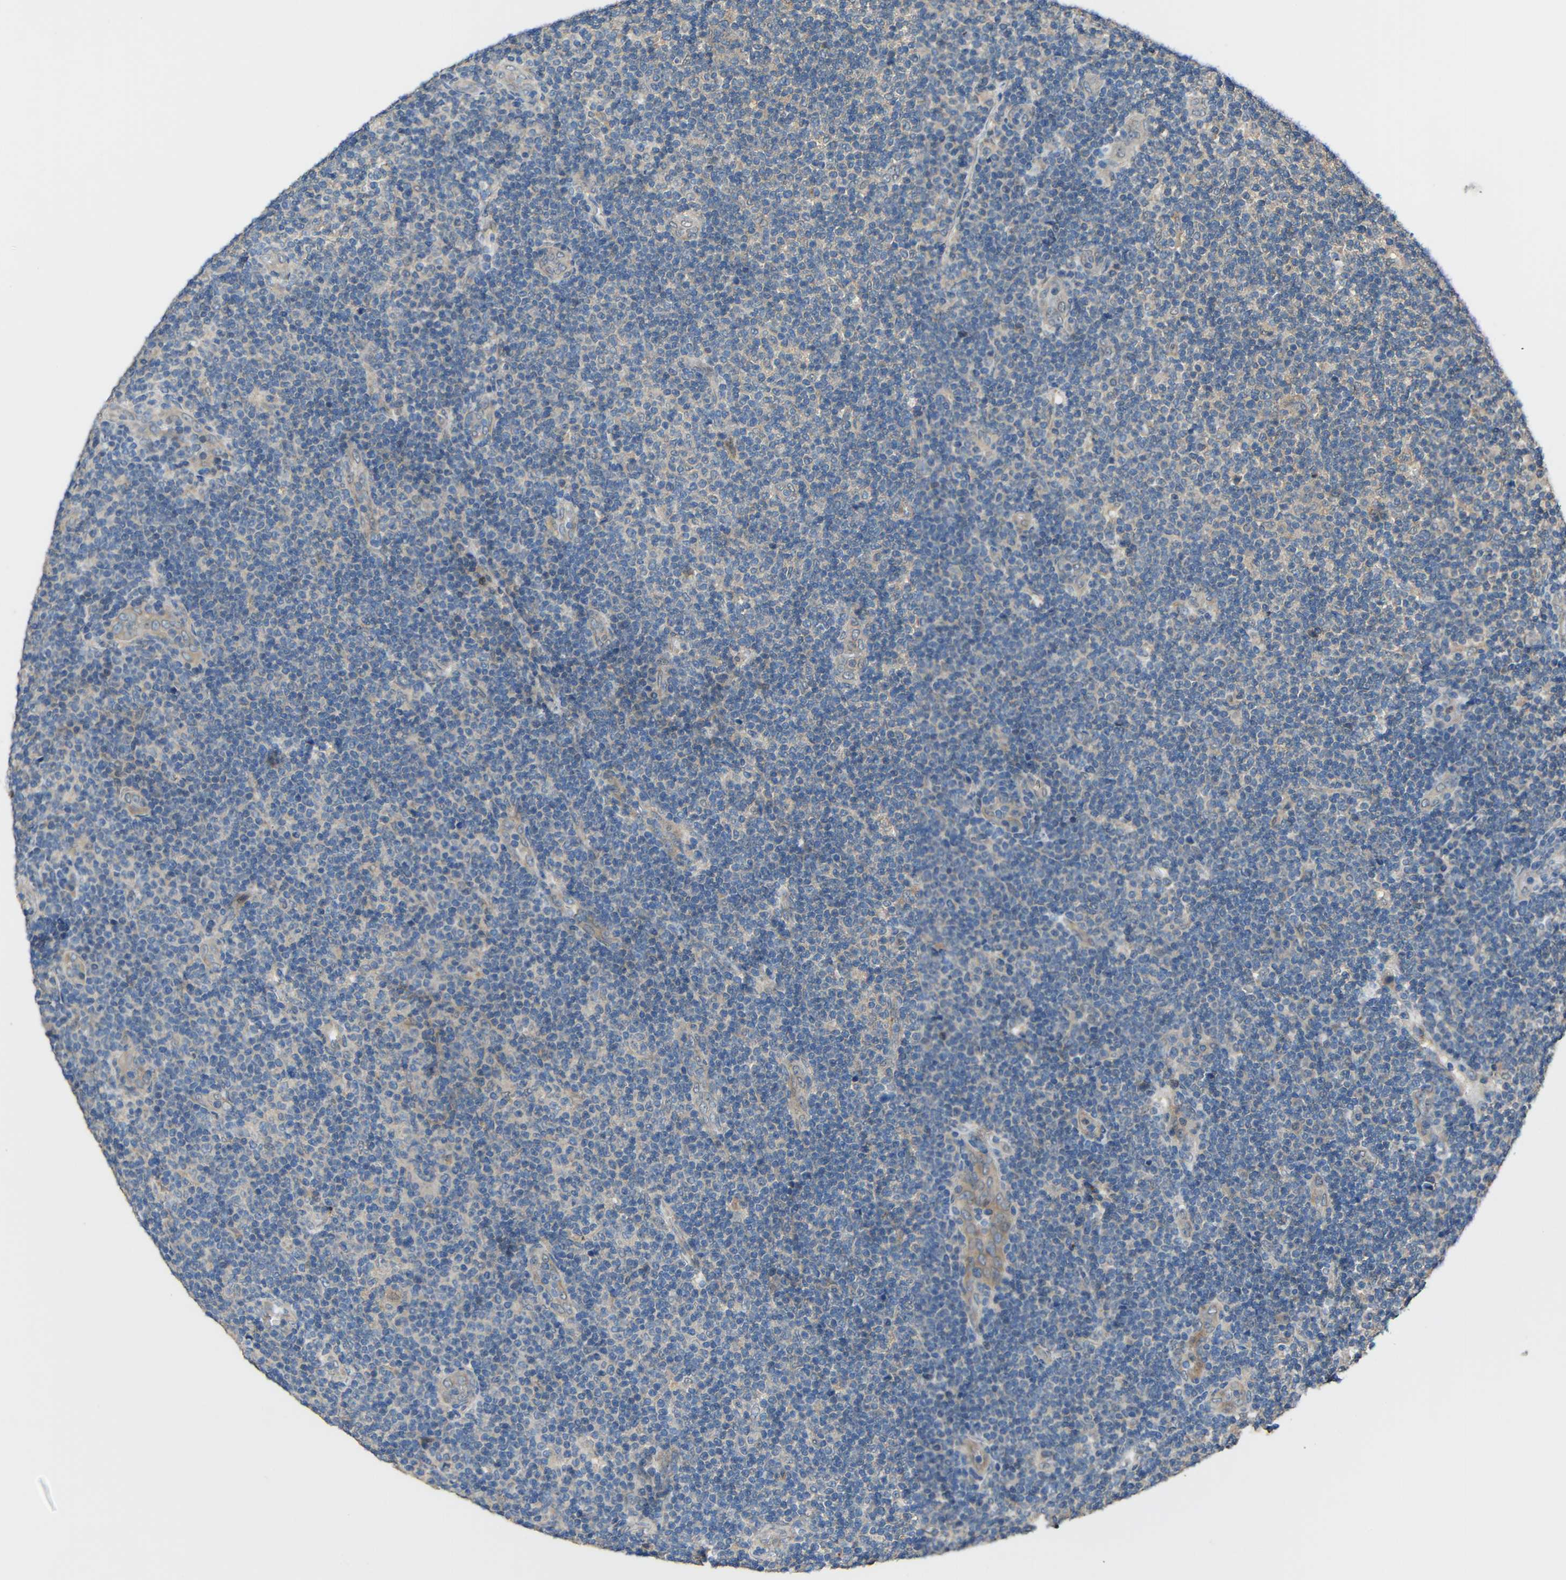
{"staining": {"intensity": "negative", "quantity": "none", "location": "none"}, "tissue": "lymphoma", "cell_type": "Tumor cells", "image_type": "cancer", "snomed": [{"axis": "morphology", "description": "Malignant lymphoma, non-Hodgkin's type, Low grade"}, {"axis": "topography", "description": "Lymph node"}], "caption": "Tumor cells show no significant expression in malignant lymphoma, non-Hodgkin's type (low-grade).", "gene": "CHST9", "patient": {"sex": "male", "age": 83}}